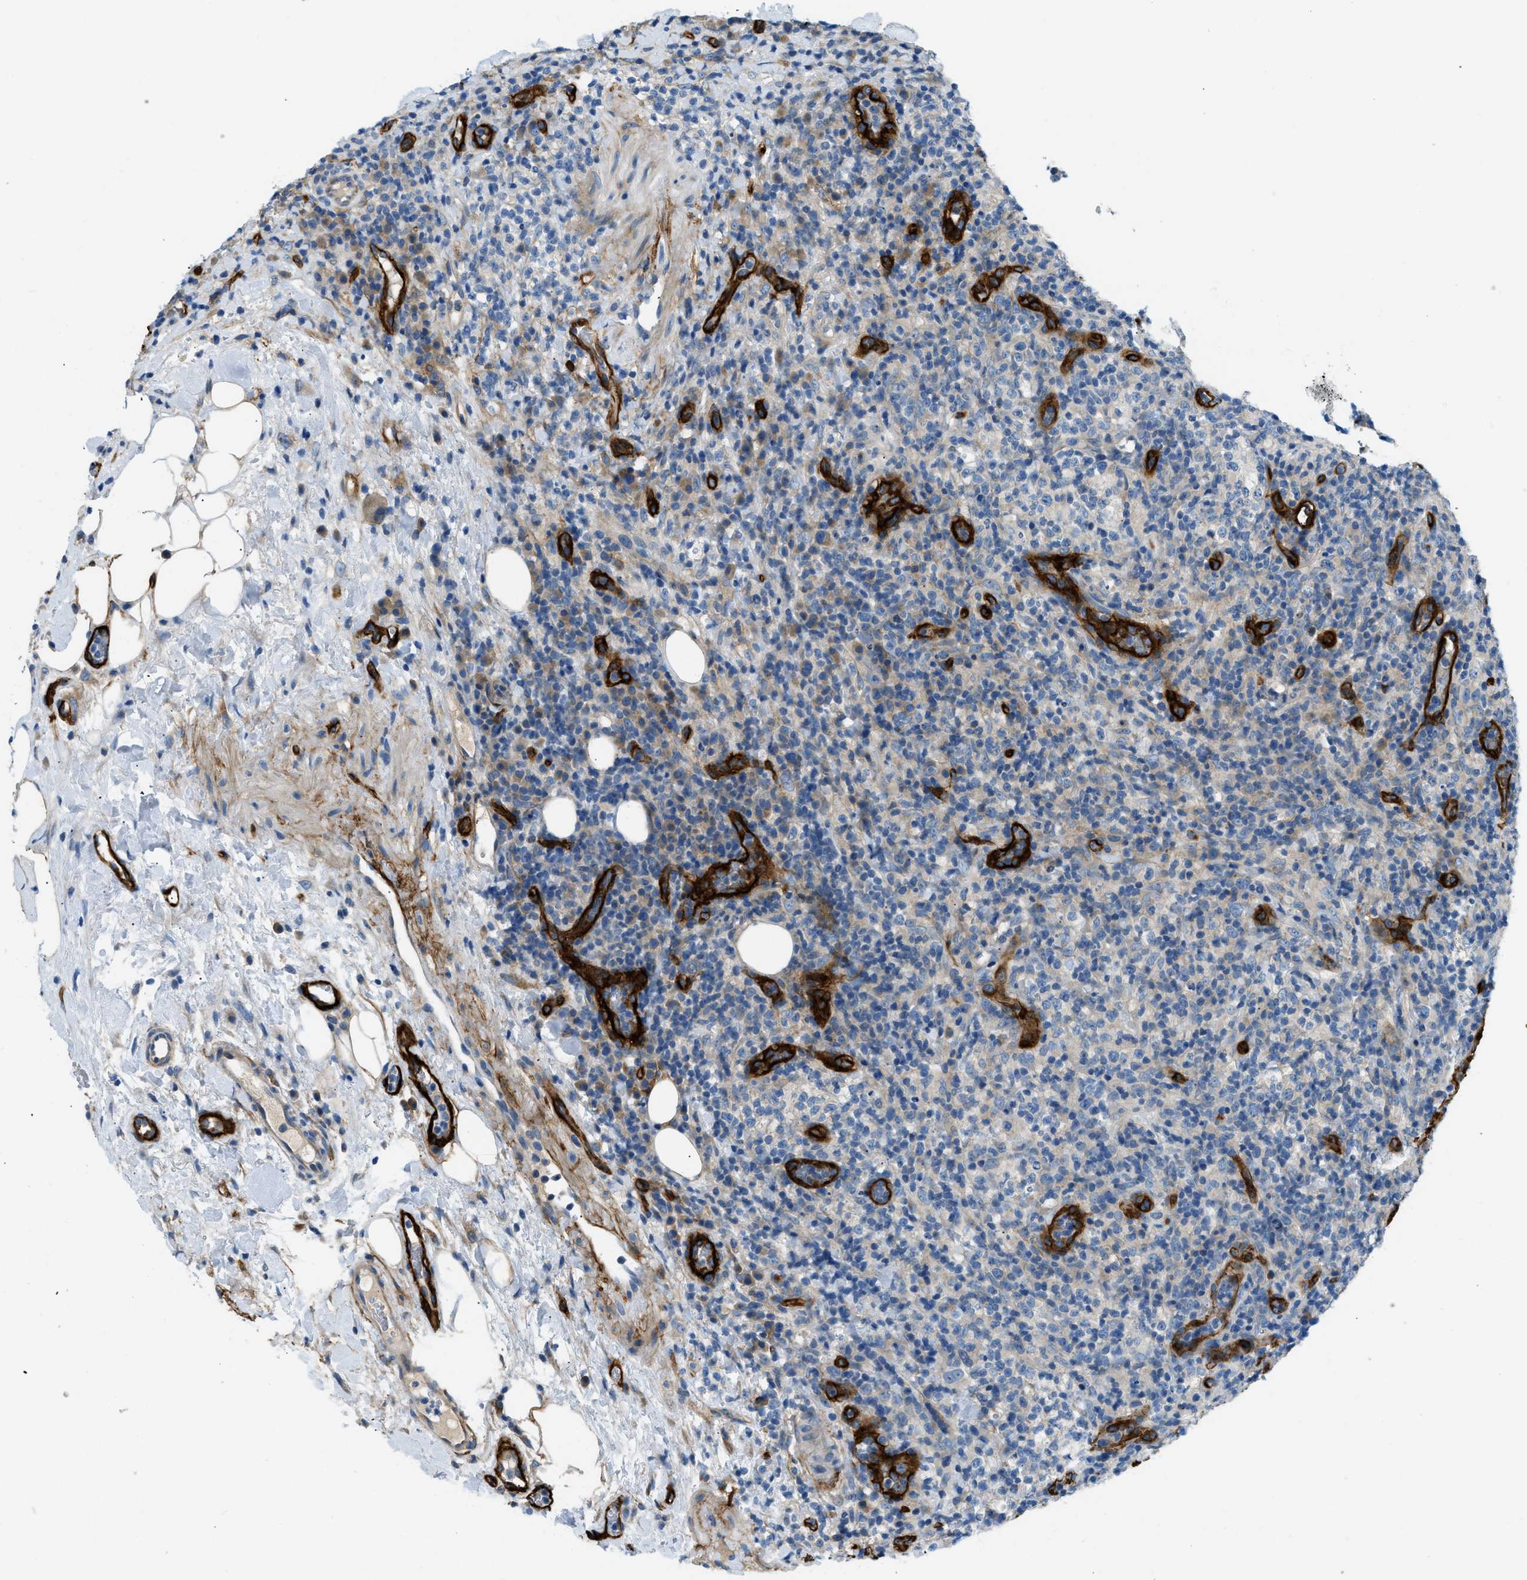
{"staining": {"intensity": "weak", "quantity": "<25%", "location": "cytoplasmic/membranous"}, "tissue": "lymphoma", "cell_type": "Tumor cells", "image_type": "cancer", "snomed": [{"axis": "morphology", "description": "Malignant lymphoma, non-Hodgkin's type, High grade"}, {"axis": "topography", "description": "Lymph node"}], "caption": "High-grade malignant lymphoma, non-Hodgkin's type stained for a protein using IHC exhibits no expression tumor cells.", "gene": "COL15A1", "patient": {"sex": "female", "age": 76}}